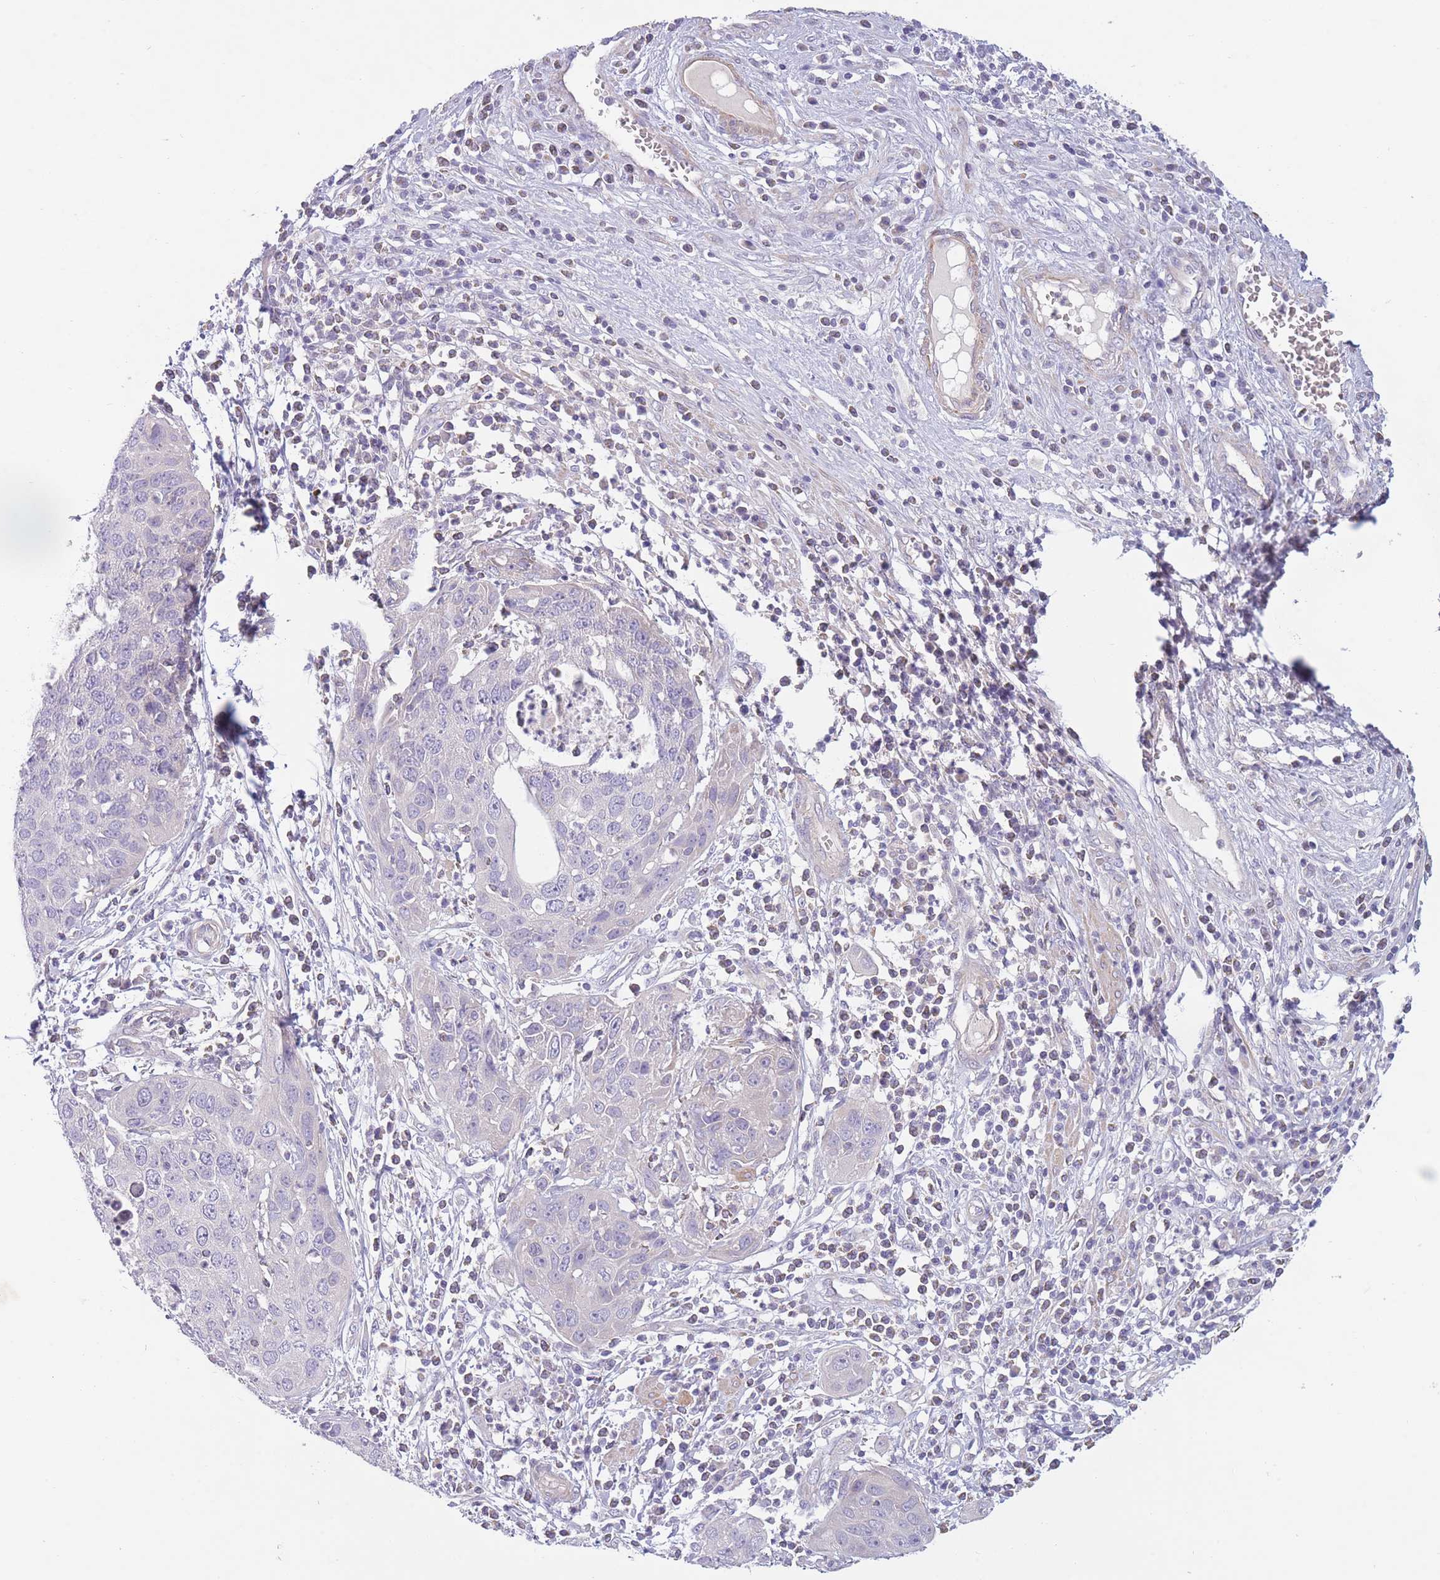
{"staining": {"intensity": "negative", "quantity": "none", "location": "none"}, "tissue": "cervical cancer", "cell_type": "Tumor cells", "image_type": "cancer", "snomed": [{"axis": "morphology", "description": "Squamous cell carcinoma, NOS"}, {"axis": "topography", "description": "Cervix"}], "caption": "Immunohistochemistry photomicrograph of neoplastic tissue: cervical squamous cell carcinoma stained with DAB shows no significant protein positivity in tumor cells.", "gene": "PNPLA5", "patient": {"sex": "female", "age": 36}}